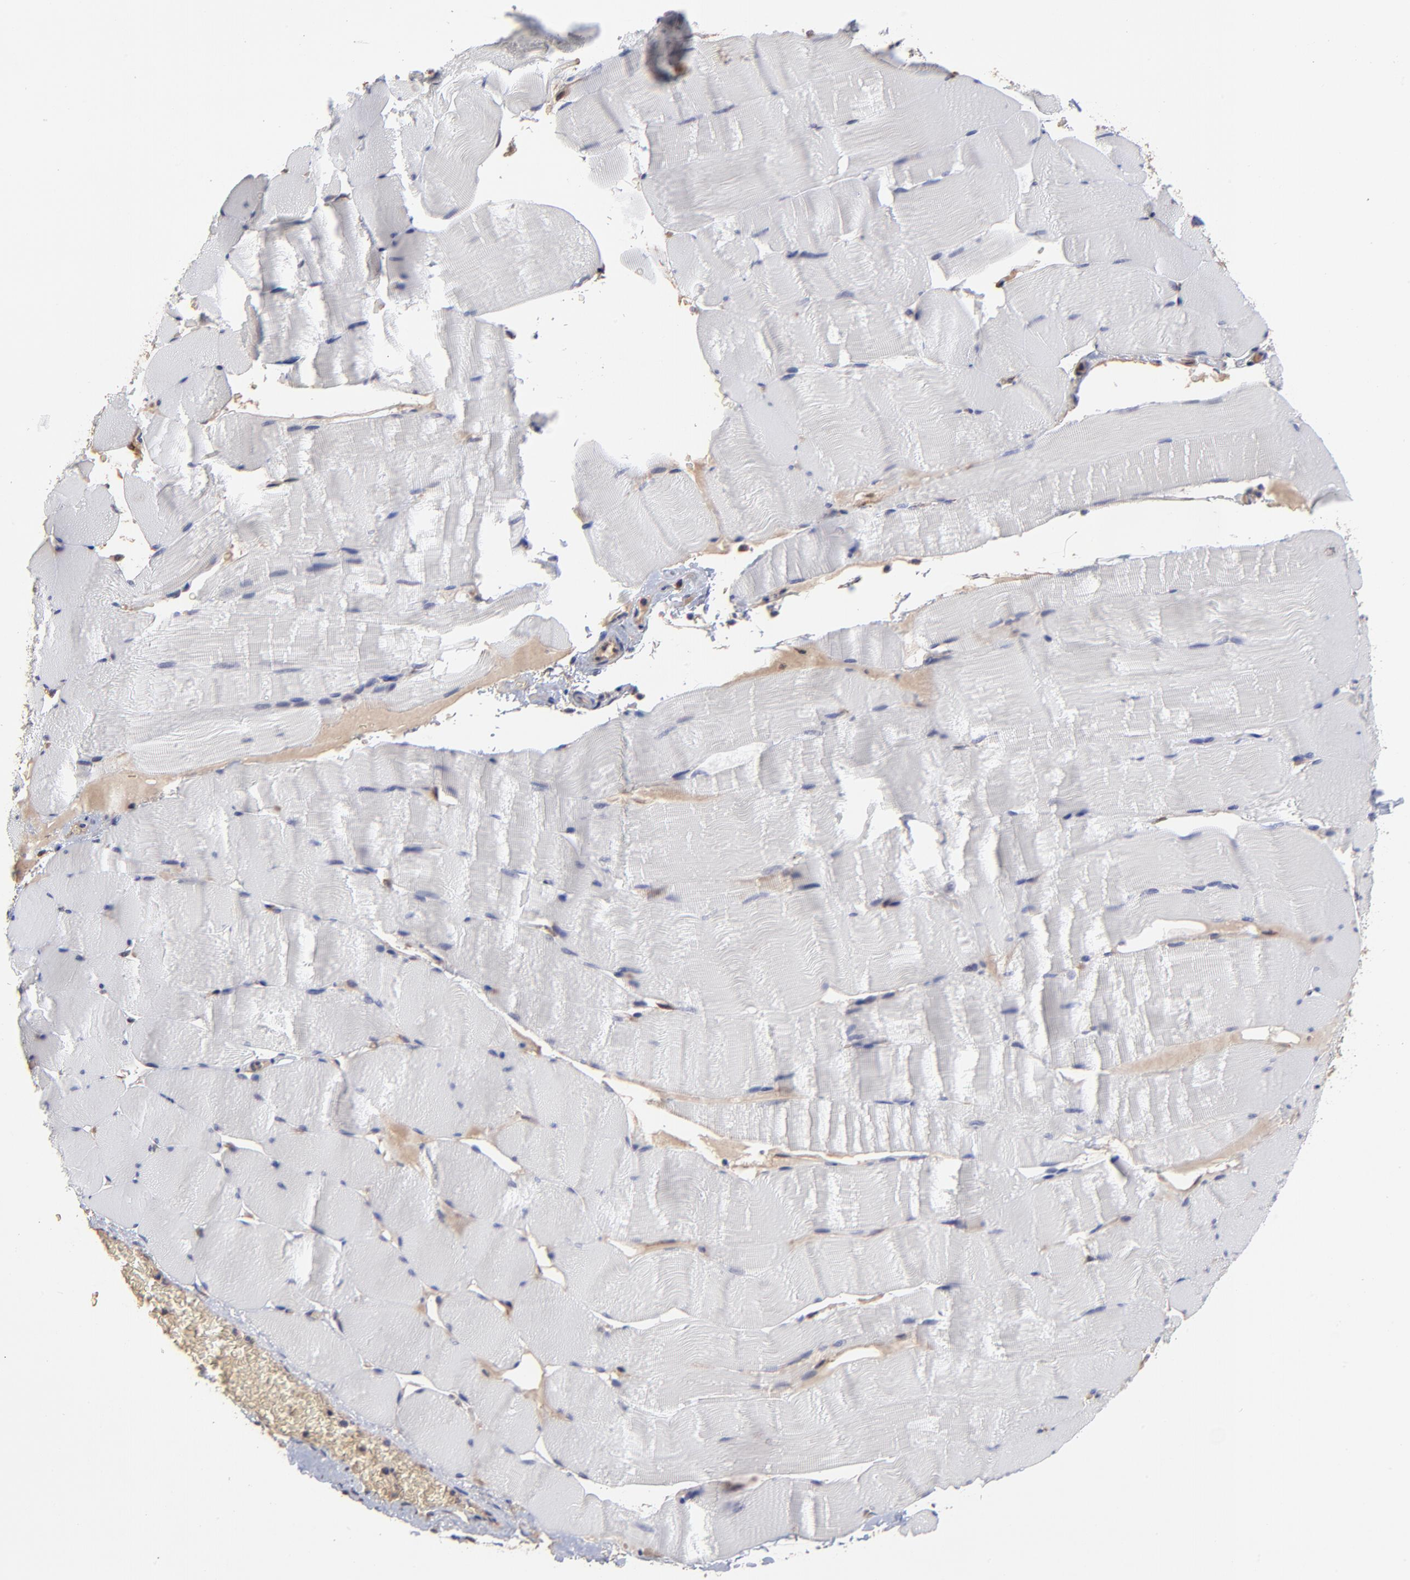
{"staining": {"intensity": "negative", "quantity": "none", "location": "none"}, "tissue": "skeletal muscle", "cell_type": "Myocytes", "image_type": "normal", "snomed": [{"axis": "morphology", "description": "Normal tissue, NOS"}, {"axis": "topography", "description": "Skeletal muscle"}], "caption": "High power microscopy histopathology image of an IHC micrograph of benign skeletal muscle, revealing no significant staining in myocytes.", "gene": "CHL1", "patient": {"sex": "male", "age": 62}}